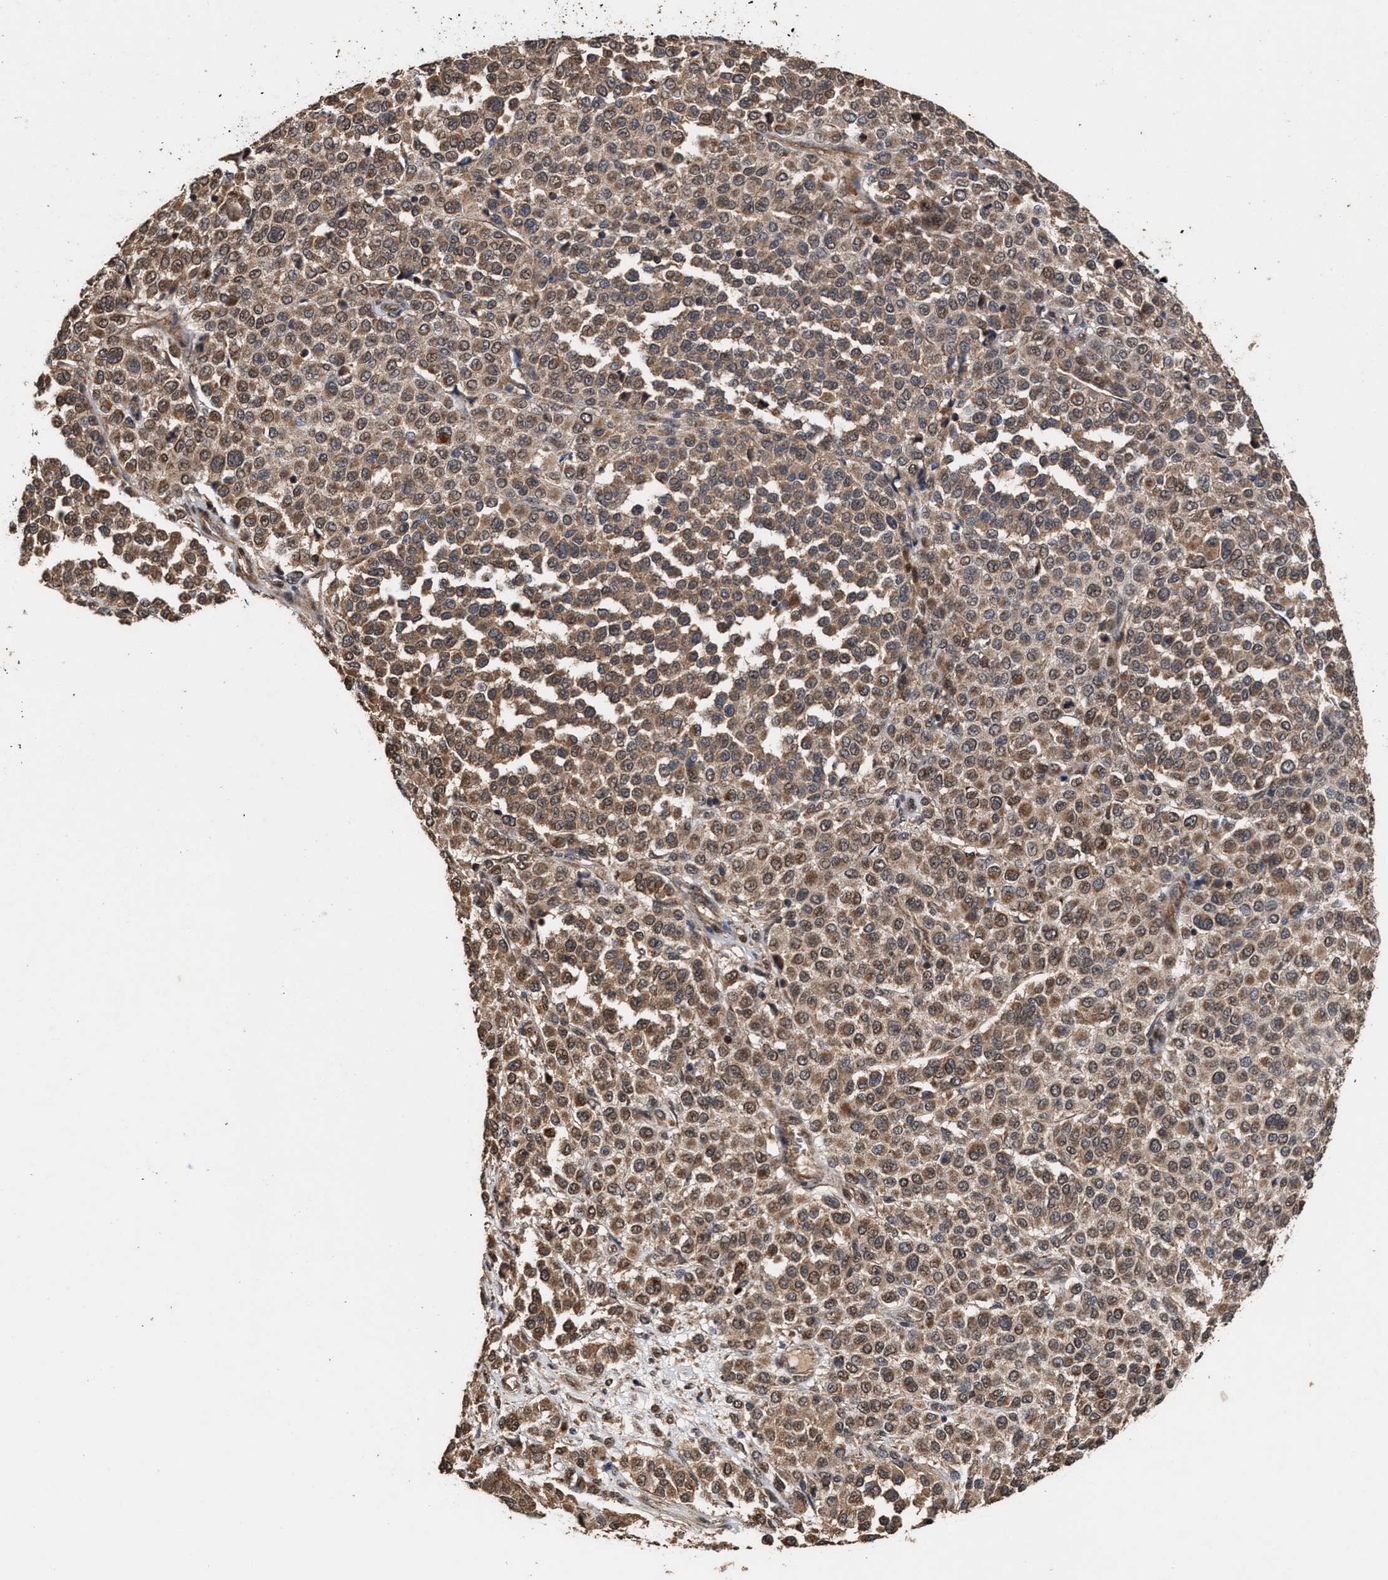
{"staining": {"intensity": "moderate", "quantity": ">75%", "location": "cytoplasmic/membranous"}, "tissue": "melanoma", "cell_type": "Tumor cells", "image_type": "cancer", "snomed": [{"axis": "morphology", "description": "Malignant melanoma, Metastatic site"}, {"axis": "topography", "description": "Pancreas"}], "caption": "The image demonstrates immunohistochemical staining of melanoma. There is moderate cytoplasmic/membranous positivity is appreciated in about >75% of tumor cells.", "gene": "ZNHIT6", "patient": {"sex": "female", "age": 30}}